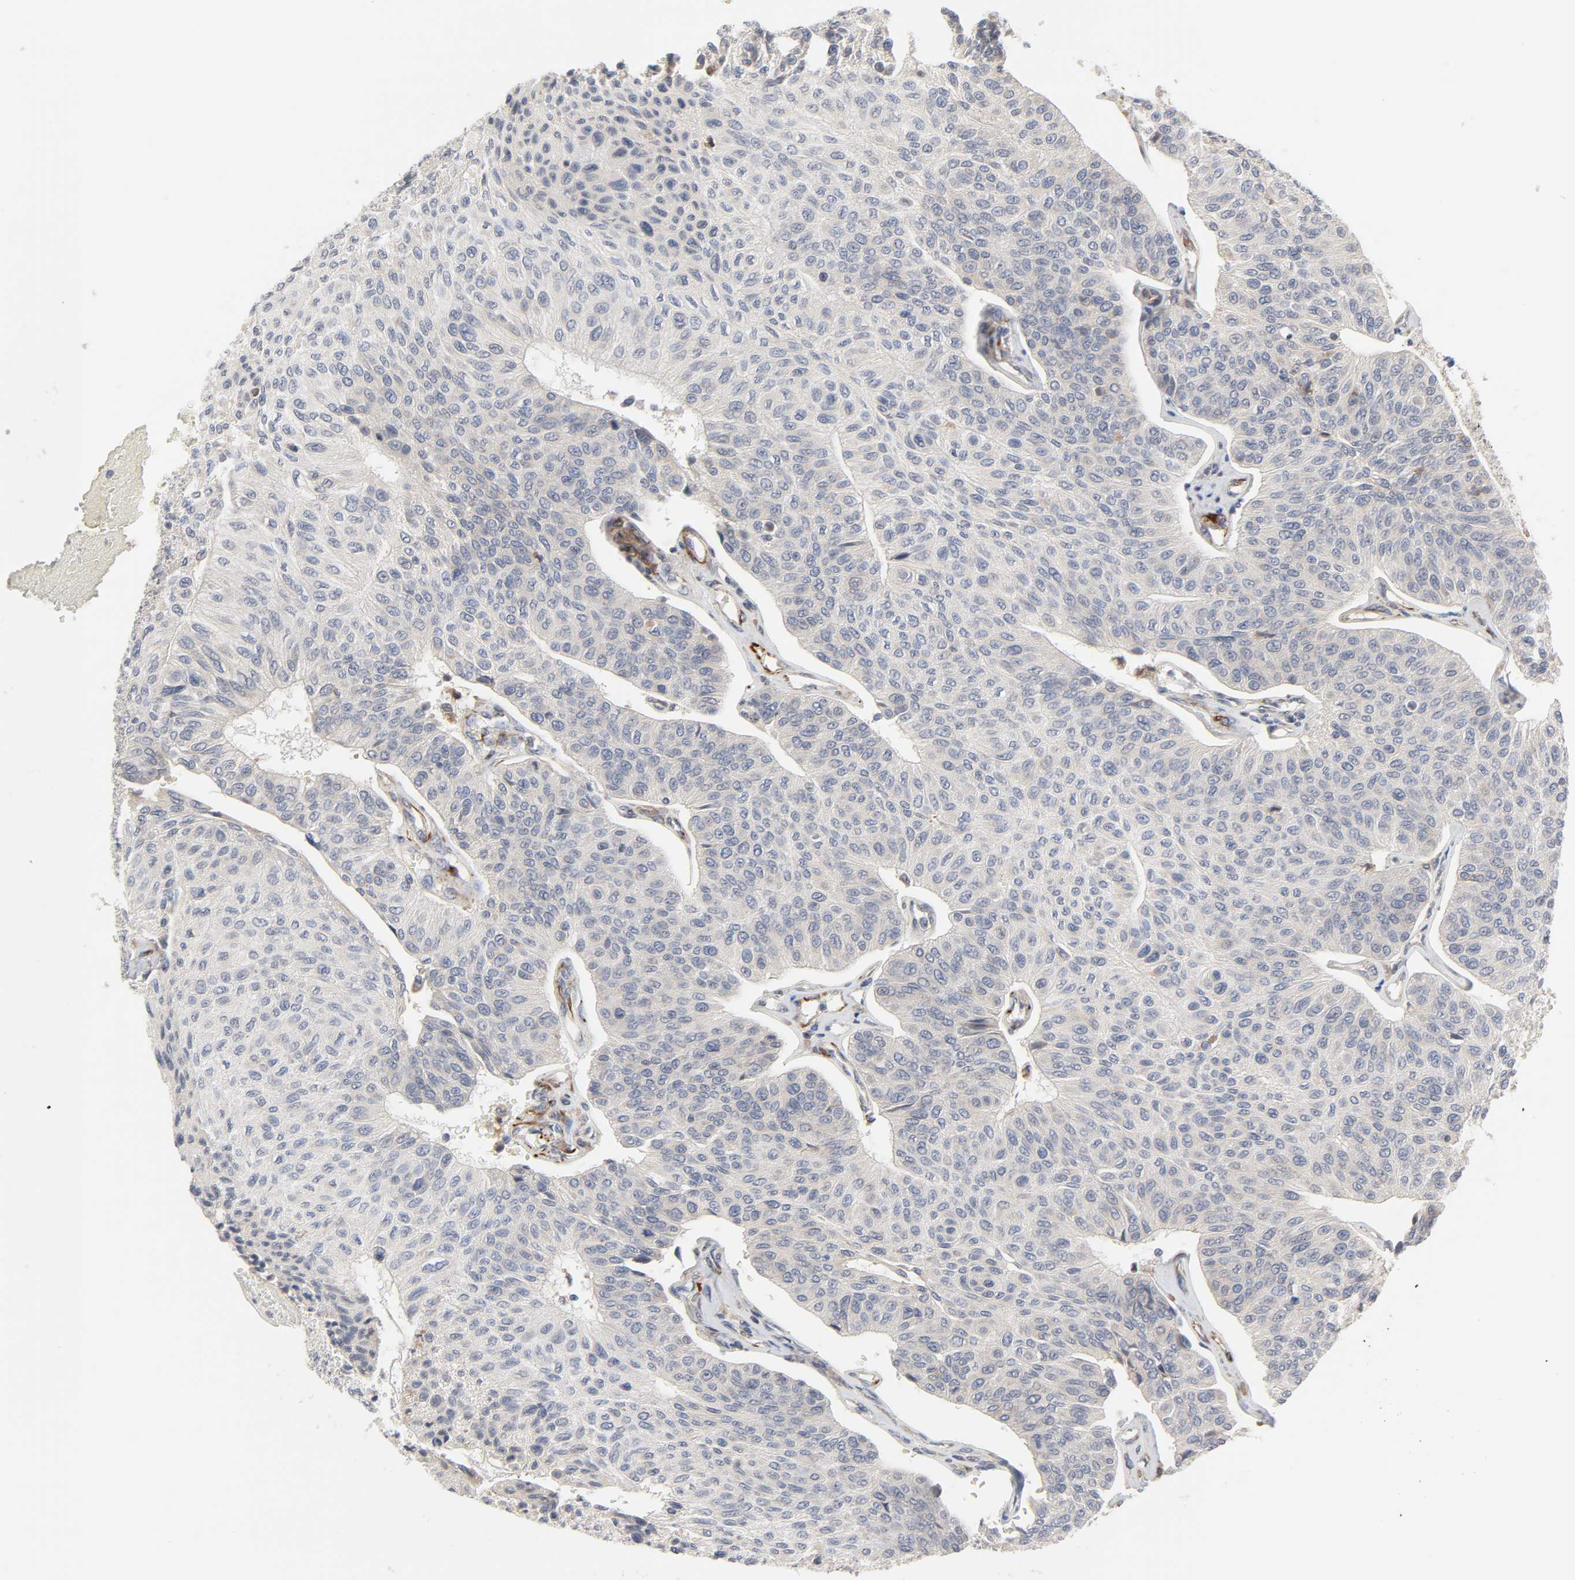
{"staining": {"intensity": "weak", "quantity": "<25%", "location": "cytoplasmic/membranous"}, "tissue": "urothelial cancer", "cell_type": "Tumor cells", "image_type": "cancer", "snomed": [{"axis": "morphology", "description": "Urothelial carcinoma, High grade"}, {"axis": "topography", "description": "Urinary bladder"}], "caption": "DAB (3,3'-diaminobenzidine) immunohistochemical staining of urothelial cancer reveals no significant expression in tumor cells.", "gene": "FAM118A", "patient": {"sex": "male", "age": 66}}